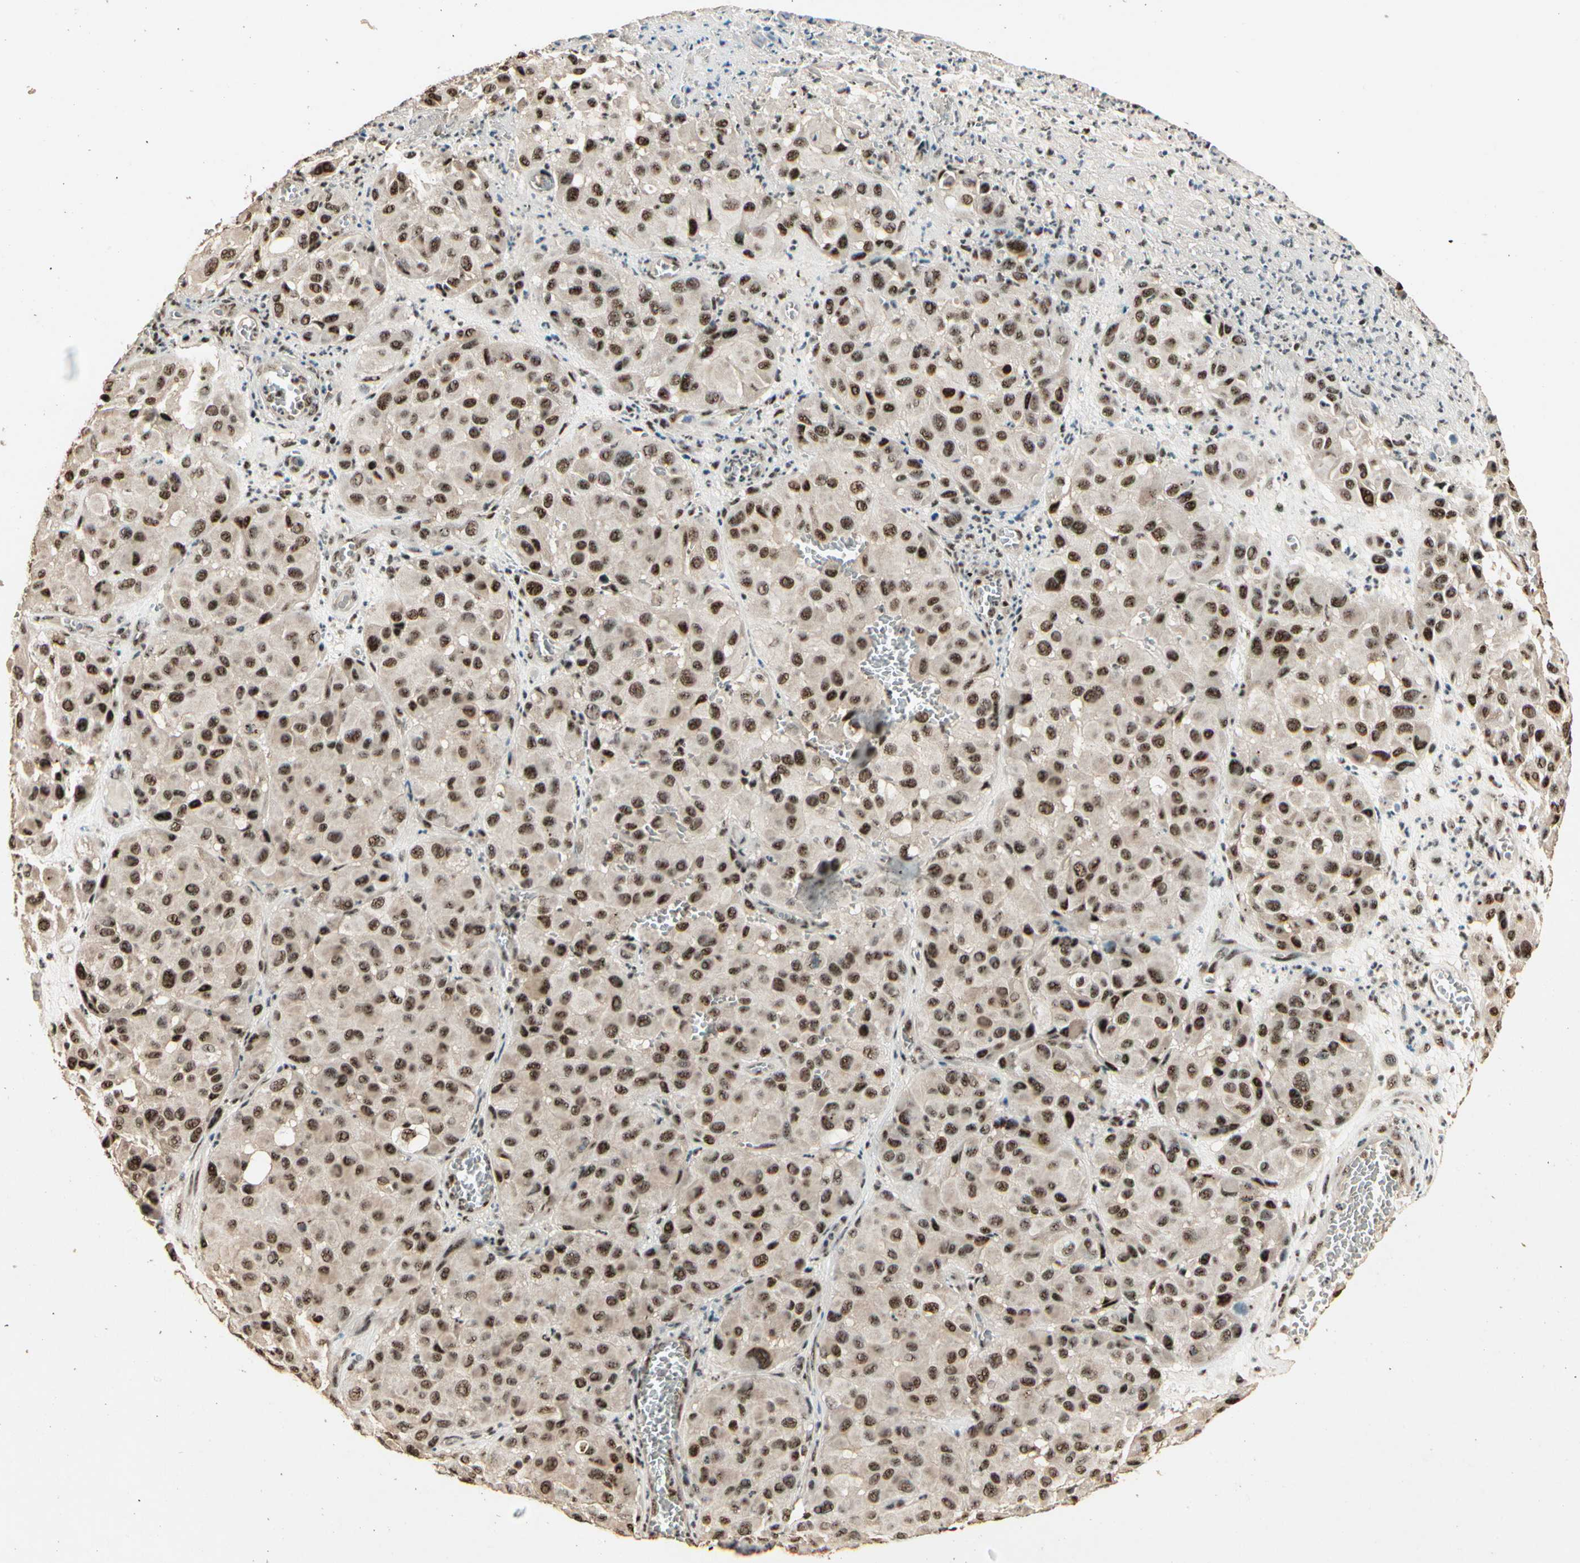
{"staining": {"intensity": "strong", "quantity": ">75%", "location": "nuclear"}, "tissue": "melanoma", "cell_type": "Tumor cells", "image_type": "cancer", "snomed": [{"axis": "morphology", "description": "Malignant melanoma, NOS"}, {"axis": "topography", "description": "Skin"}], "caption": "Melanoma tissue reveals strong nuclear staining in approximately >75% of tumor cells", "gene": "RBM25", "patient": {"sex": "female", "age": 21}}